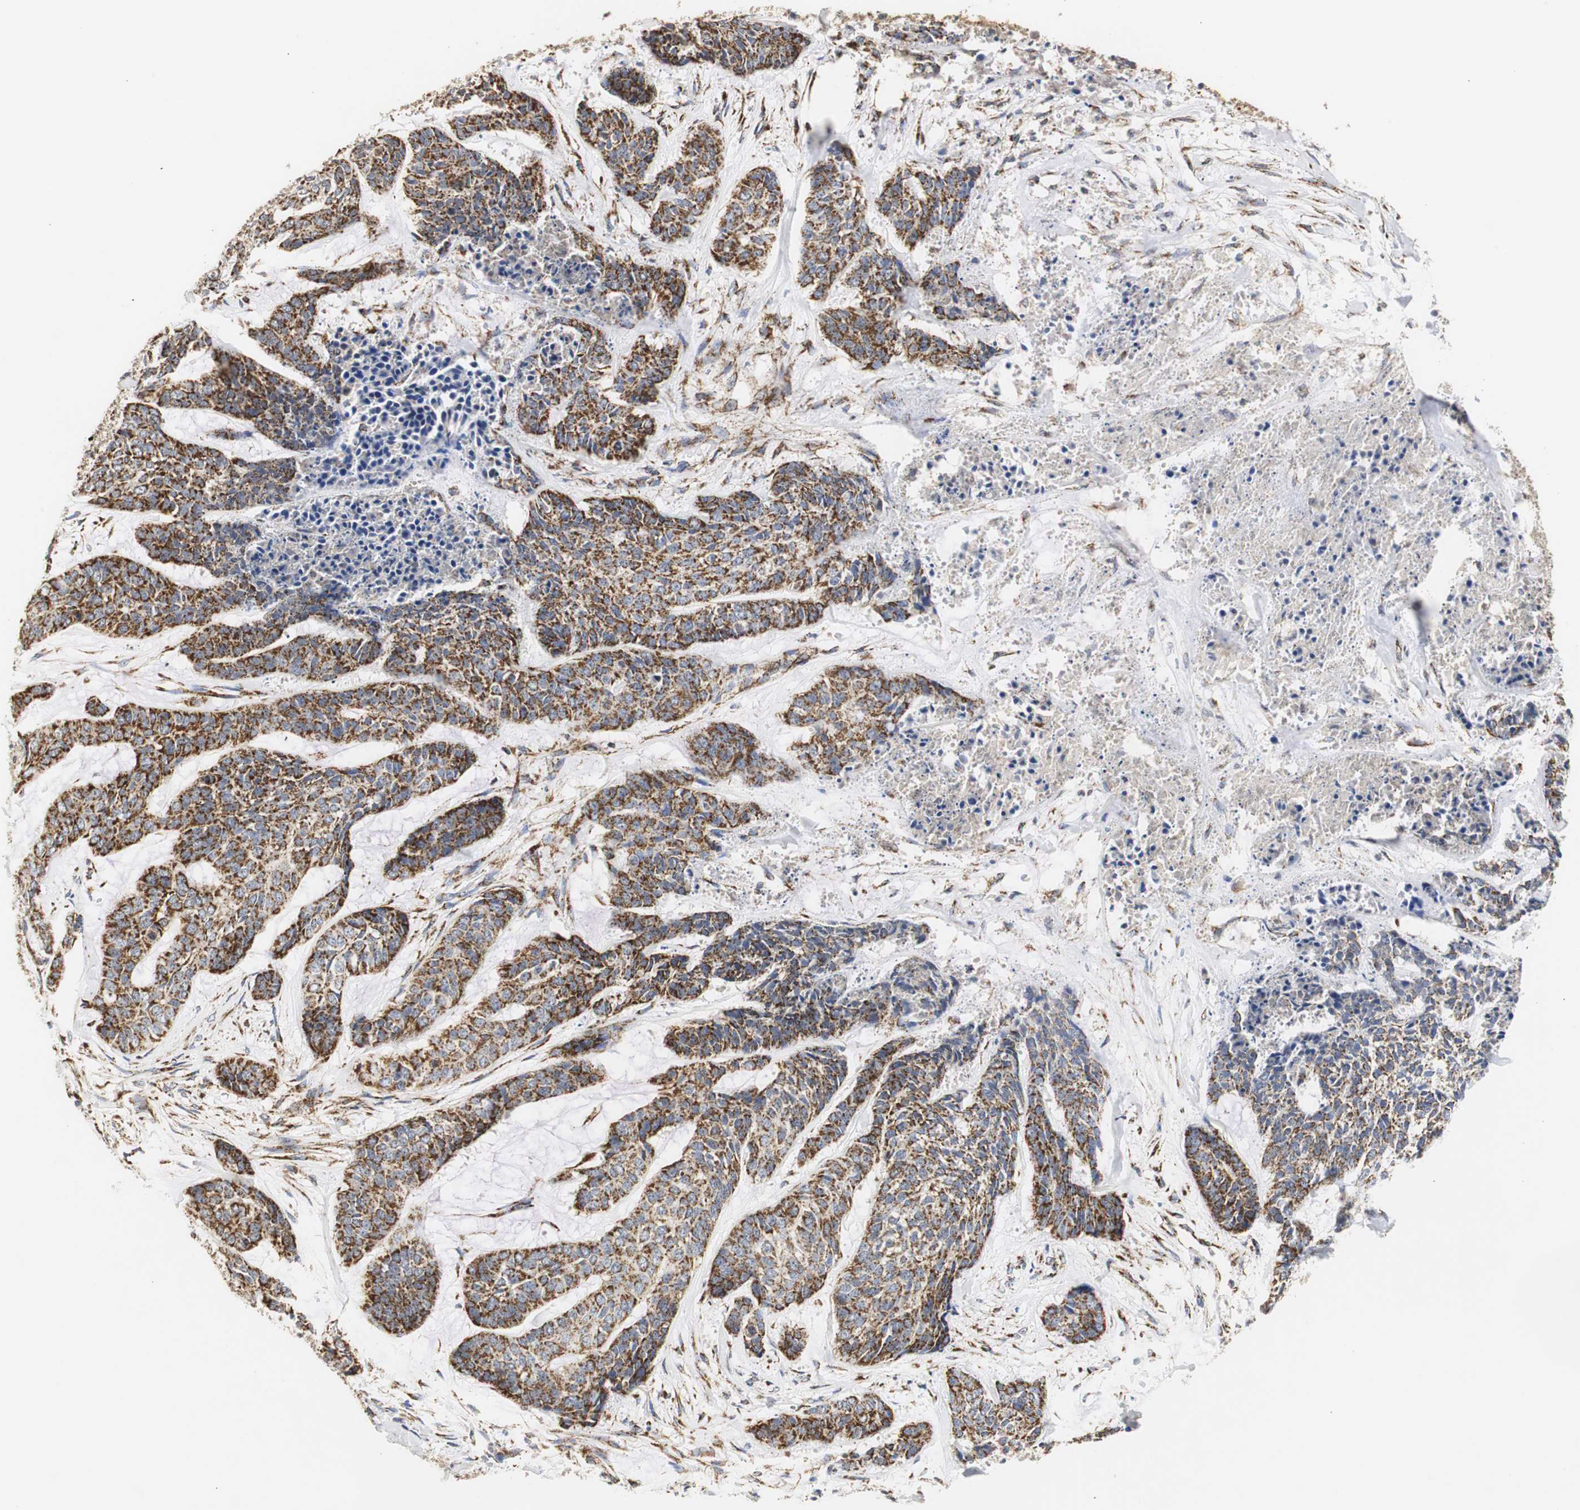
{"staining": {"intensity": "strong", "quantity": ">75%", "location": "cytoplasmic/membranous"}, "tissue": "skin cancer", "cell_type": "Tumor cells", "image_type": "cancer", "snomed": [{"axis": "morphology", "description": "Basal cell carcinoma"}, {"axis": "topography", "description": "Skin"}], "caption": "This micrograph shows skin basal cell carcinoma stained with IHC to label a protein in brown. The cytoplasmic/membranous of tumor cells show strong positivity for the protein. Nuclei are counter-stained blue.", "gene": "HSD17B10", "patient": {"sex": "female", "age": 64}}